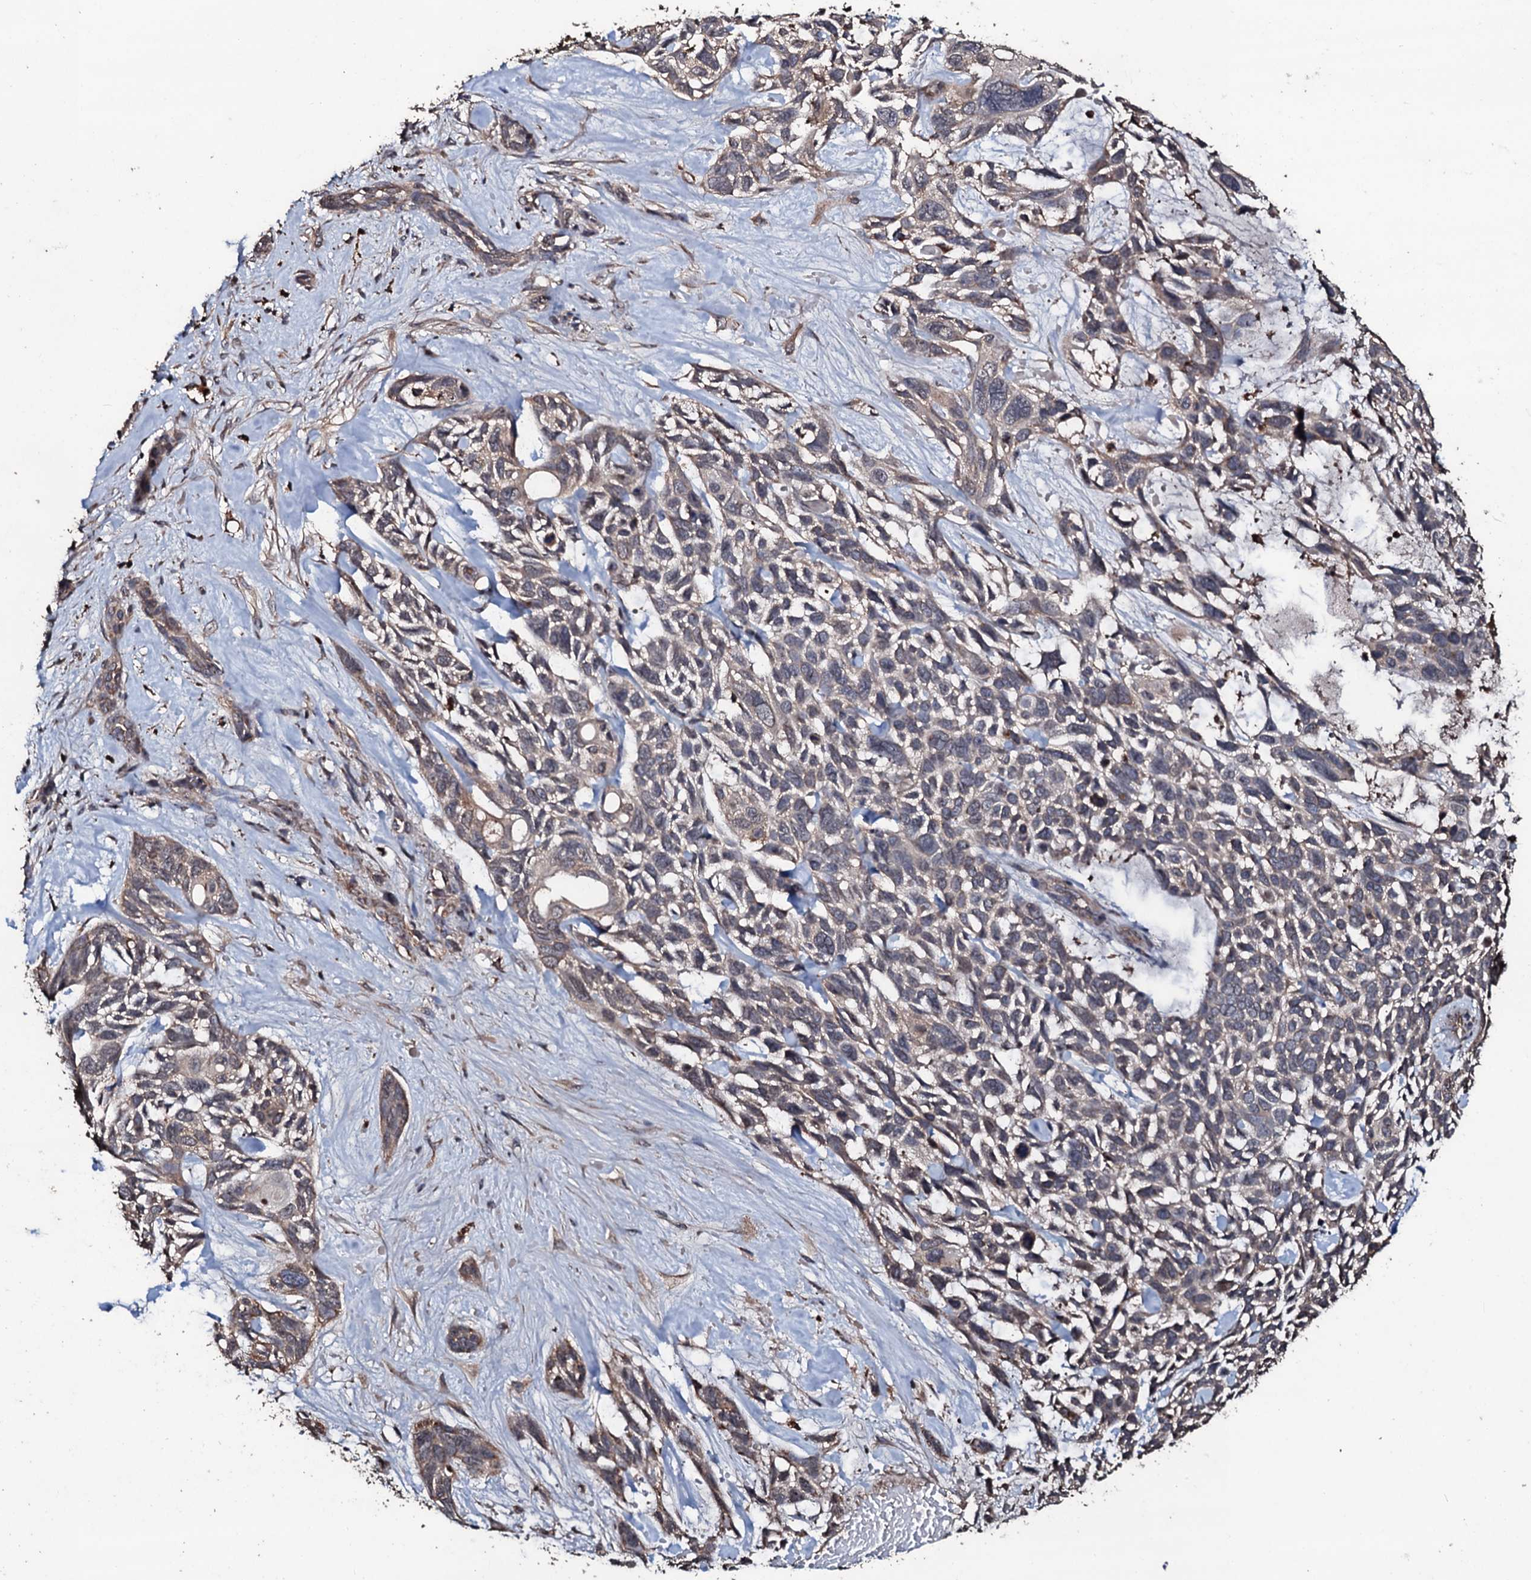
{"staining": {"intensity": "weak", "quantity": "25%-75%", "location": "cytoplasmic/membranous"}, "tissue": "skin cancer", "cell_type": "Tumor cells", "image_type": "cancer", "snomed": [{"axis": "morphology", "description": "Basal cell carcinoma"}, {"axis": "topography", "description": "Skin"}], "caption": "DAB (3,3'-diaminobenzidine) immunohistochemical staining of human skin cancer demonstrates weak cytoplasmic/membranous protein staining in about 25%-75% of tumor cells. The protein is shown in brown color, while the nuclei are stained blue.", "gene": "SDHAF2", "patient": {"sex": "male", "age": 88}}